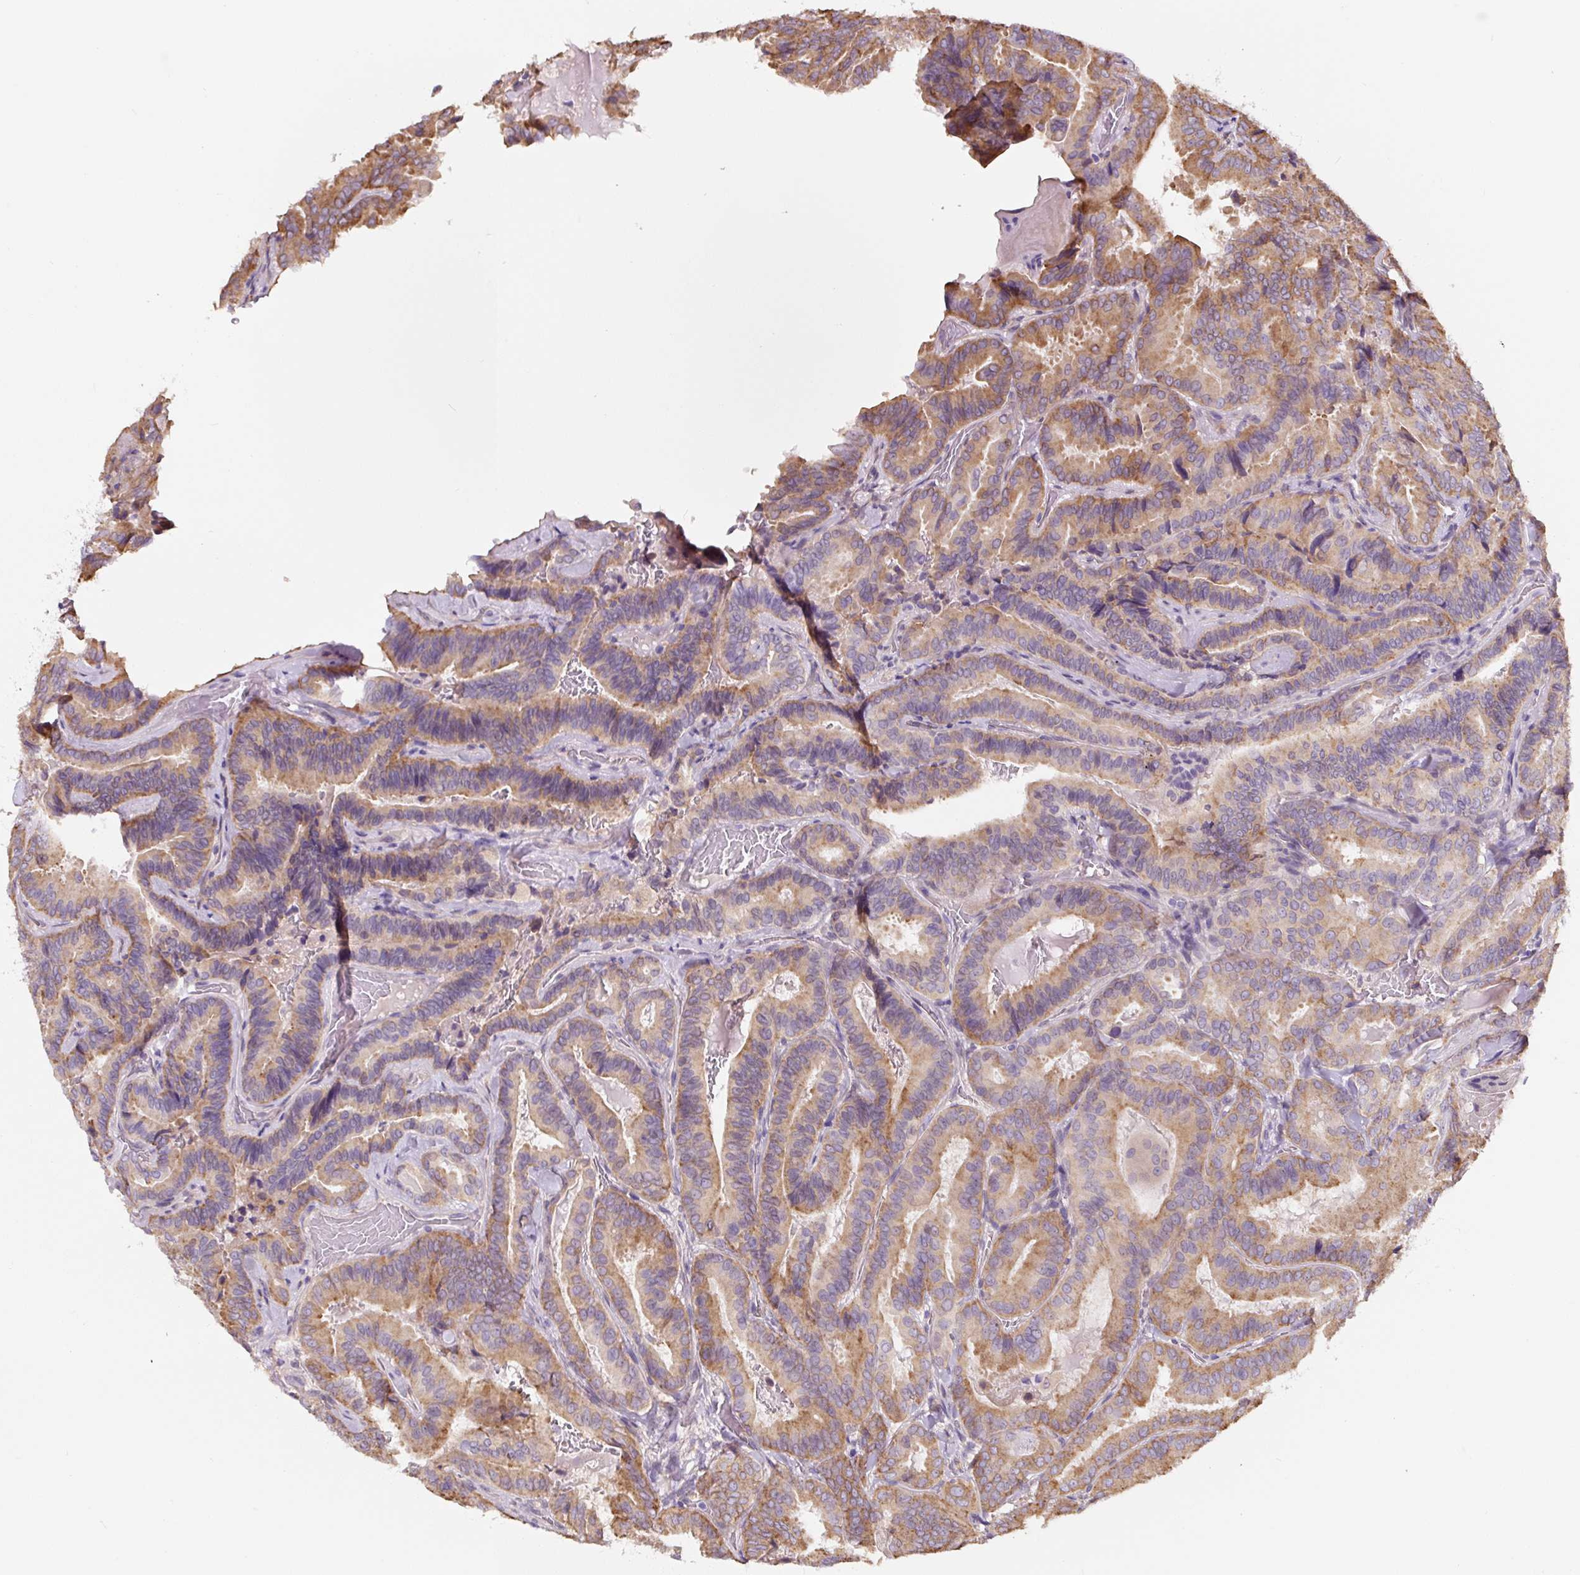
{"staining": {"intensity": "moderate", "quantity": "25%-75%", "location": "cytoplasmic/membranous"}, "tissue": "thyroid cancer", "cell_type": "Tumor cells", "image_type": "cancer", "snomed": [{"axis": "morphology", "description": "Papillary adenocarcinoma, NOS"}, {"axis": "topography", "description": "Thyroid gland"}], "caption": "Papillary adenocarcinoma (thyroid) tissue displays moderate cytoplasmic/membranous positivity in about 25%-75% of tumor cells, visualized by immunohistochemistry. The staining is performed using DAB (3,3'-diaminobenzidine) brown chromogen to label protein expression. The nuclei are counter-stained blue using hematoxylin.", "gene": "ASRGL1", "patient": {"sex": "male", "age": 61}}